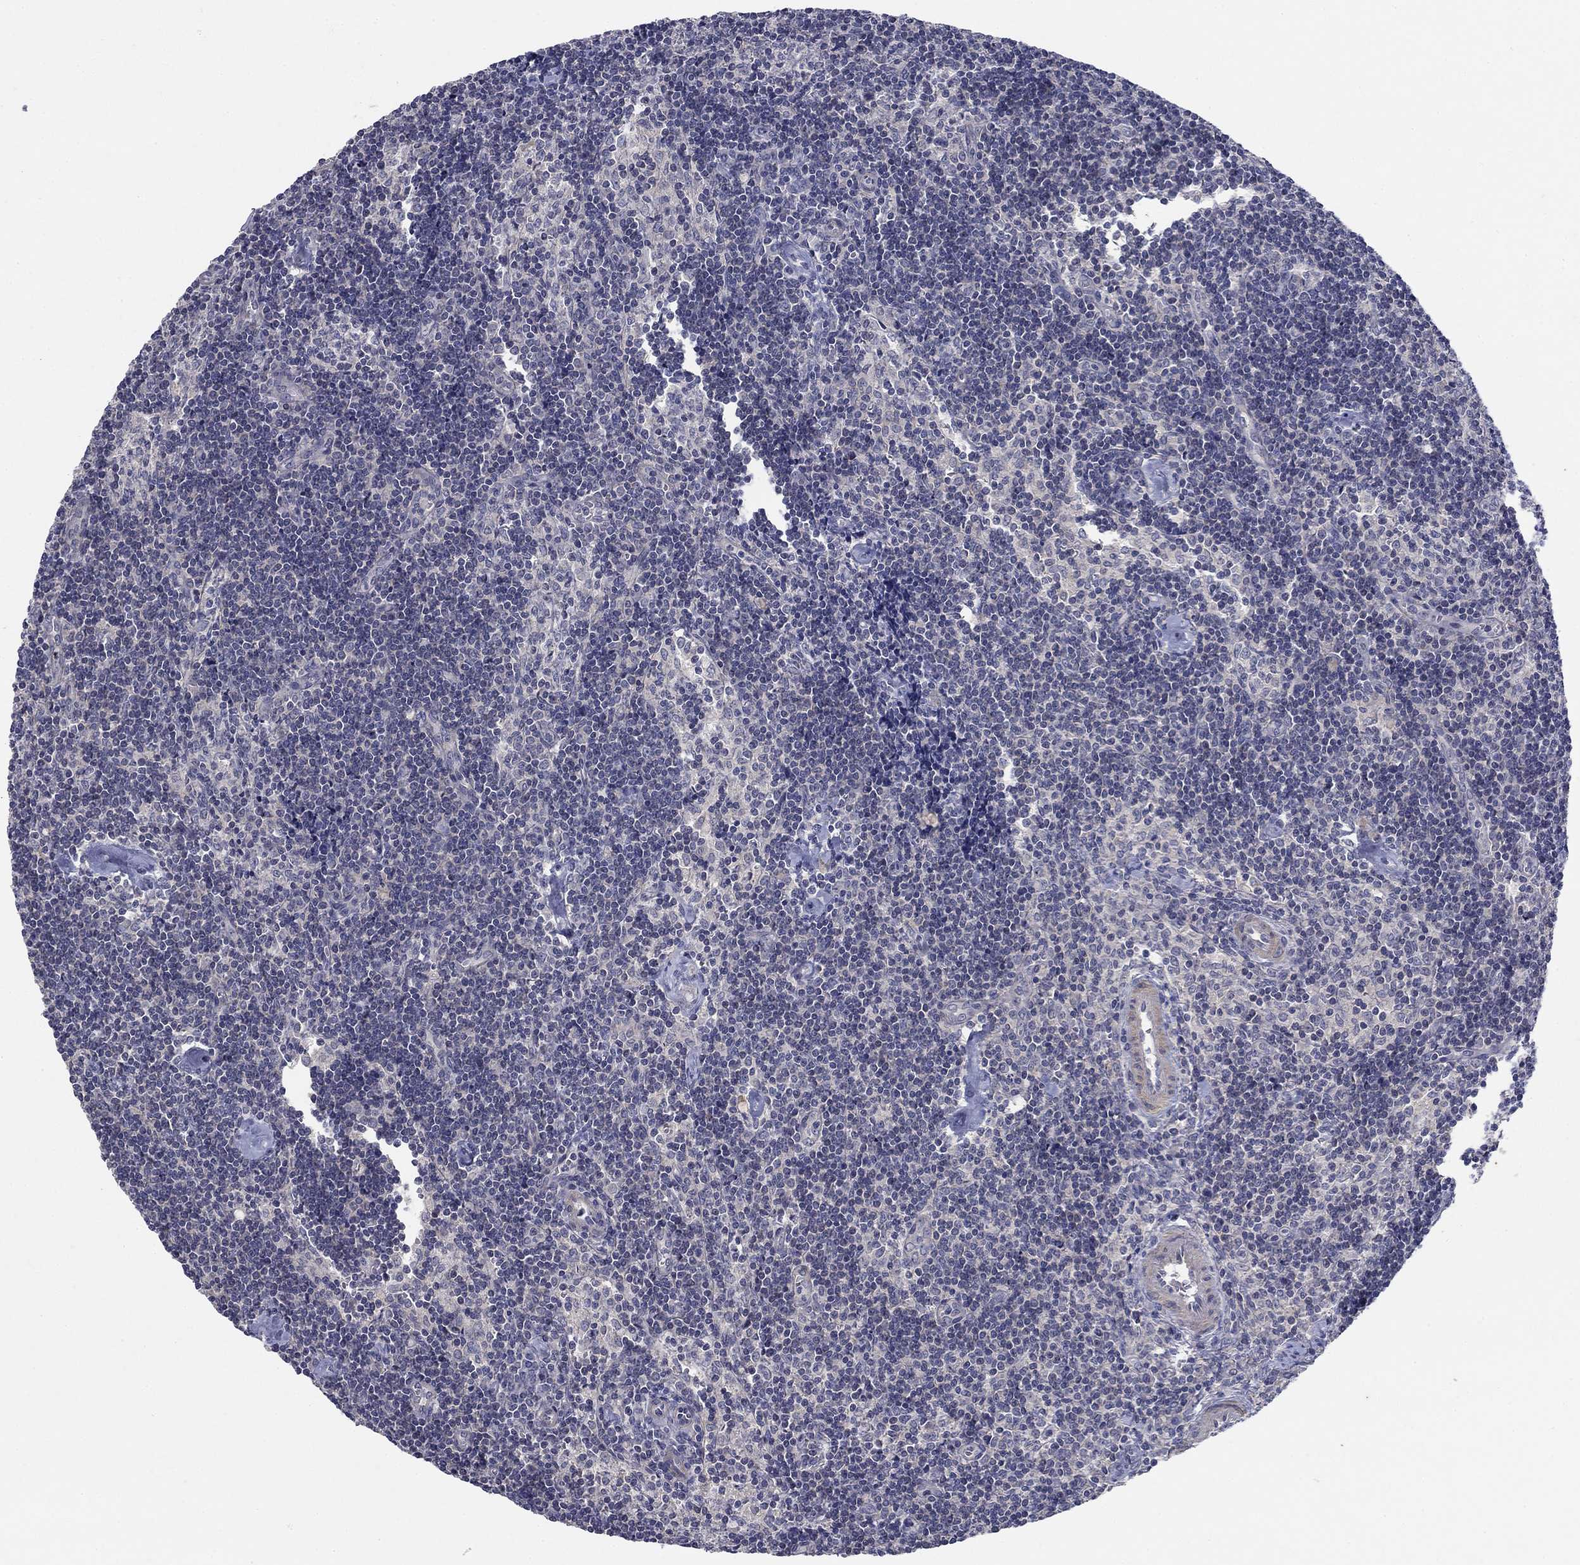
{"staining": {"intensity": "negative", "quantity": "none", "location": "none"}, "tissue": "lymph node", "cell_type": "Germinal center cells", "image_type": "normal", "snomed": [{"axis": "morphology", "description": "Normal tissue, NOS"}, {"axis": "topography", "description": "Lymph node"}], "caption": "Immunohistochemical staining of benign lymph node exhibits no significant positivity in germinal center cells. (DAB immunohistochemistry visualized using brightfield microscopy, high magnification).", "gene": "GRK7", "patient": {"sex": "female", "age": 51}}